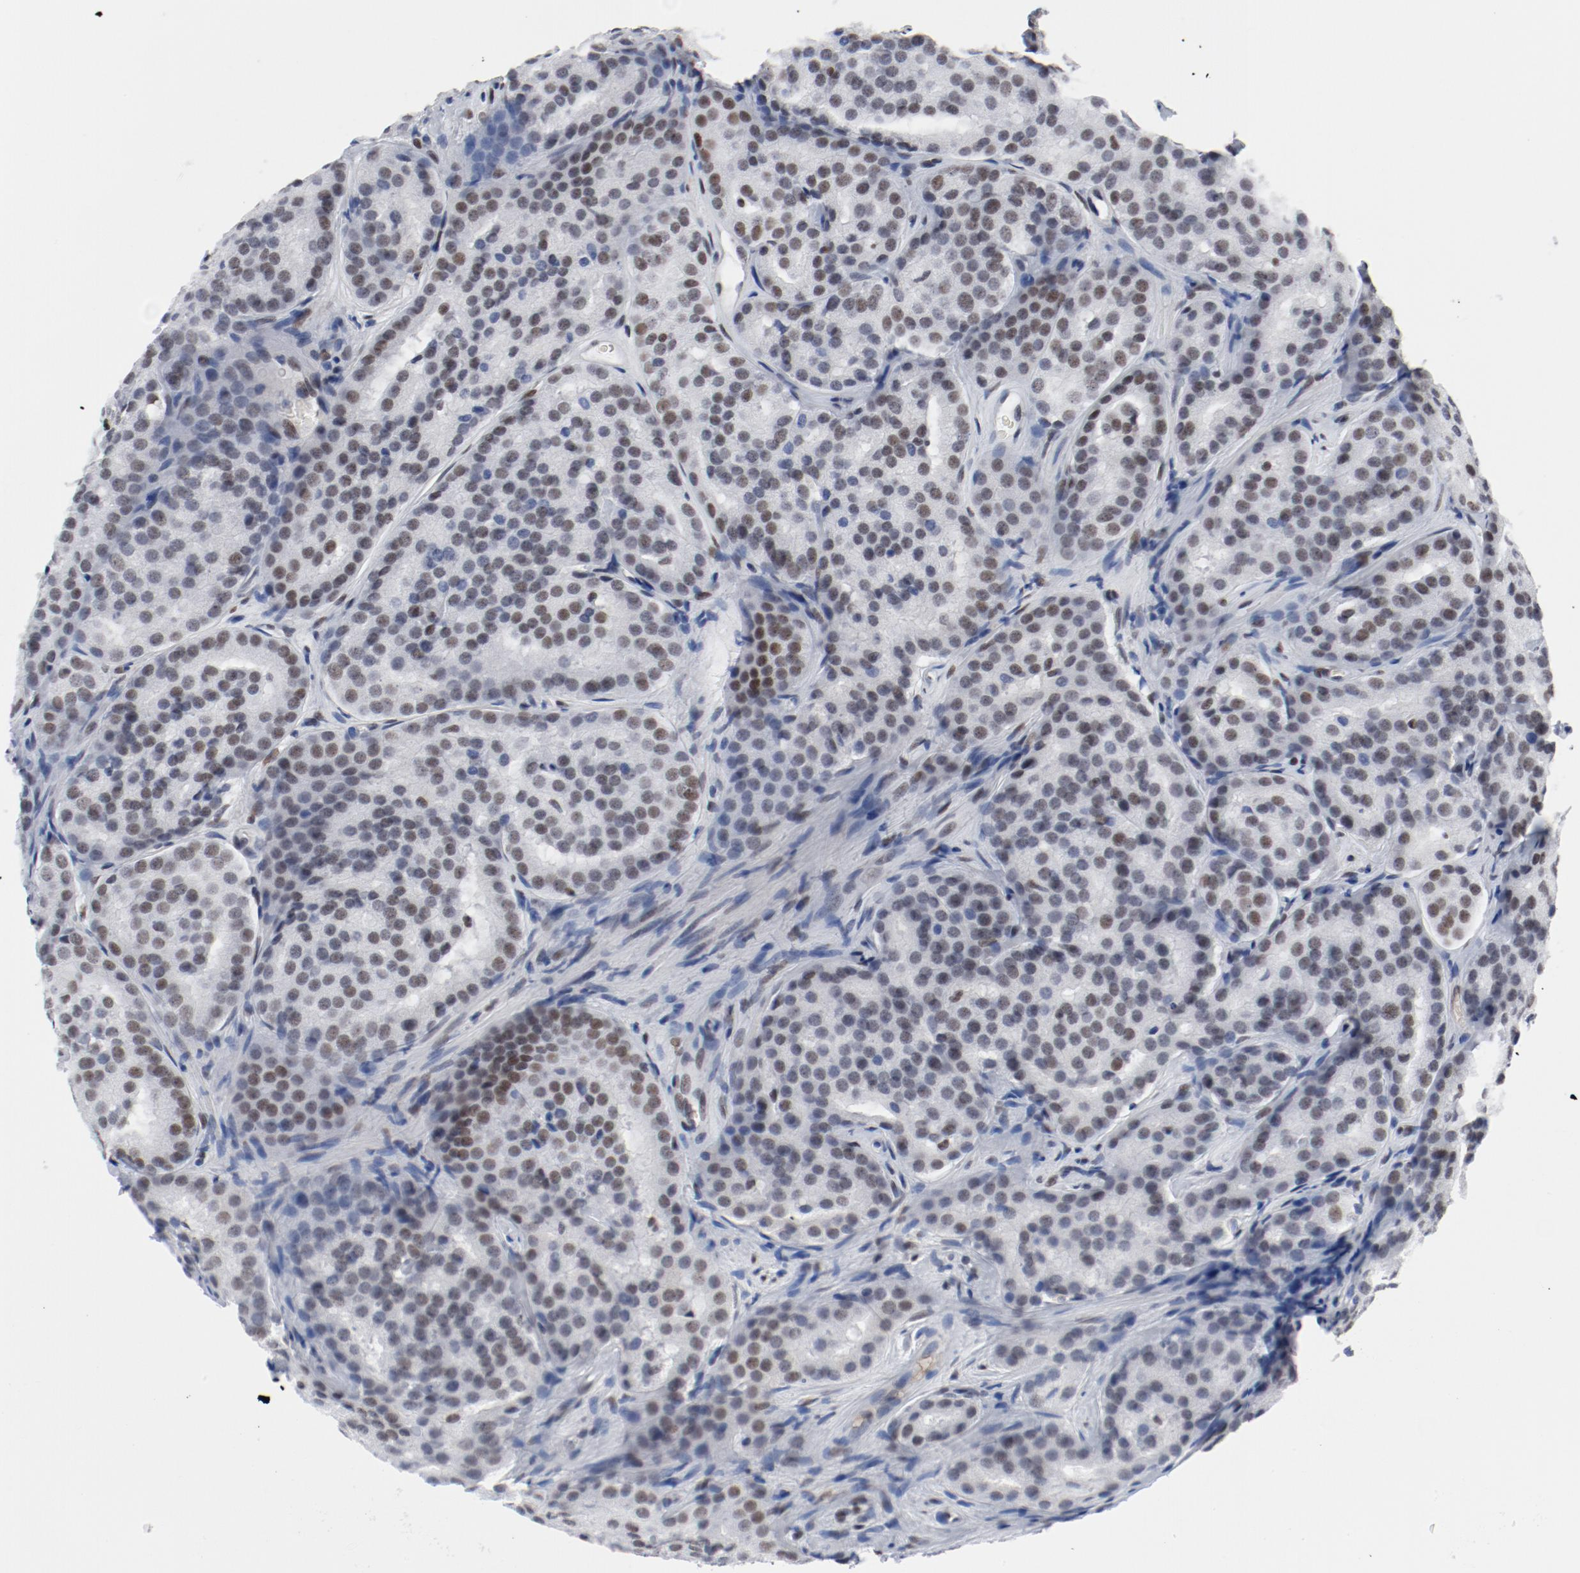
{"staining": {"intensity": "moderate", "quantity": ">75%", "location": "nuclear"}, "tissue": "prostate cancer", "cell_type": "Tumor cells", "image_type": "cancer", "snomed": [{"axis": "morphology", "description": "Adenocarcinoma, High grade"}, {"axis": "topography", "description": "Prostate"}], "caption": "IHC staining of prostate cancer (adenocarcinoma (high-grade)), which demonstrates medium levels of moderate nuclear positivity in approximately >75% of tumor cells indicating moderate nuclear protein staining. The staining was performed using DAB (3,3'-diaminobenzidine) (brown) for protein detection and nuclei were counterstained in hematoxylin (blue).", "gene": "ARNT", "patient": {"sex": "male", "age": 64}}